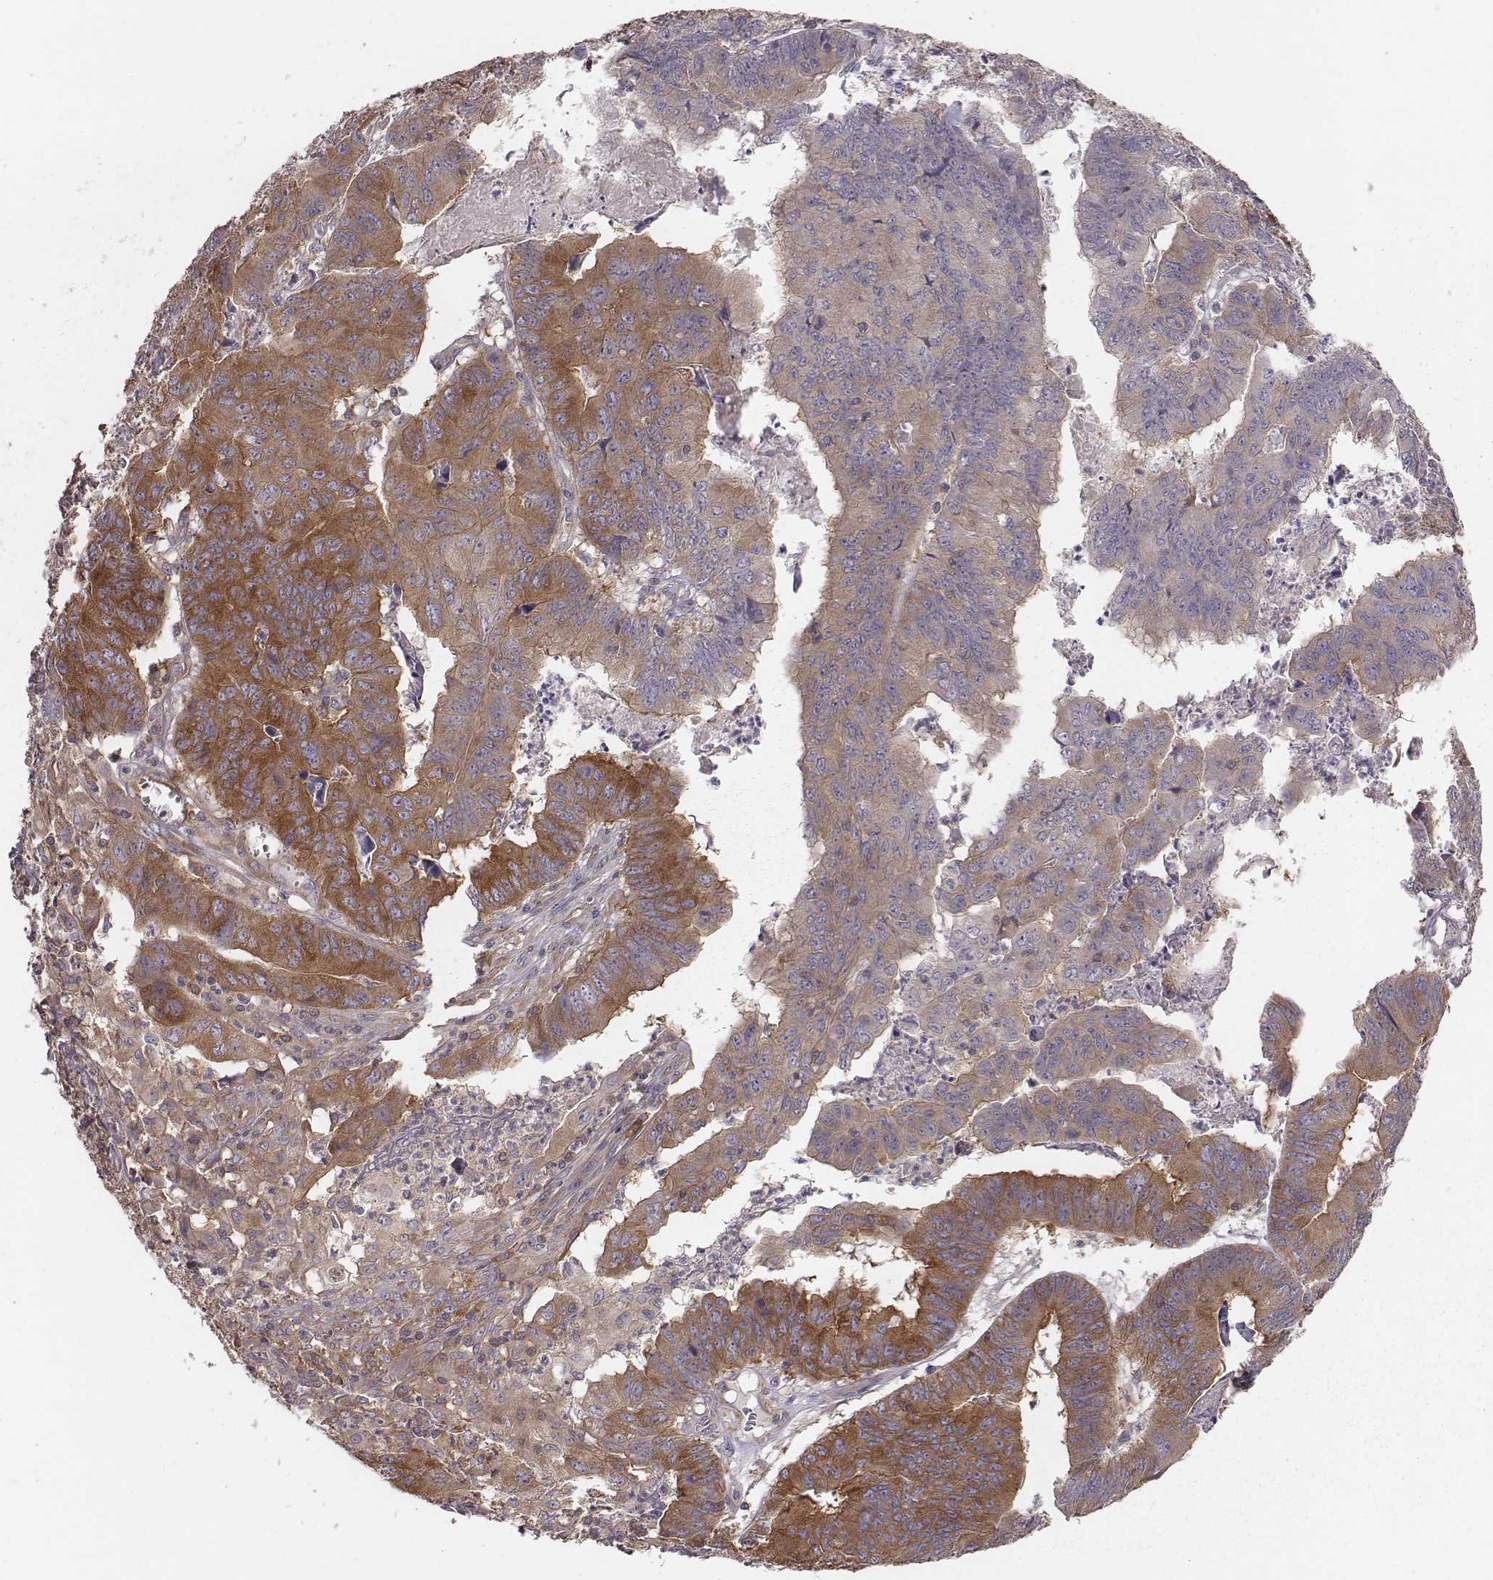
{"staining": {"intensity": "moderate", "quantity": "25%-75%", "location": "cytoplasmic/membranous"}, "tissue": "stomach cancer", "cell_type": "Tumor cells", "image_type": "cancer", "snomed": [{"axis": "morphology", "description": "Adenocarcinoma, NOS"}, {"axis": "topography", "description": "Stomach, lower"}], "caption": "Brown immunohistochemical staining in human stomach cancer reveals moderate cytoplasmic/membranous staining in approximately 25%-75% of tumor cells.", "gene": "CAD", "patient": {"sex": "male", "age": 77}}